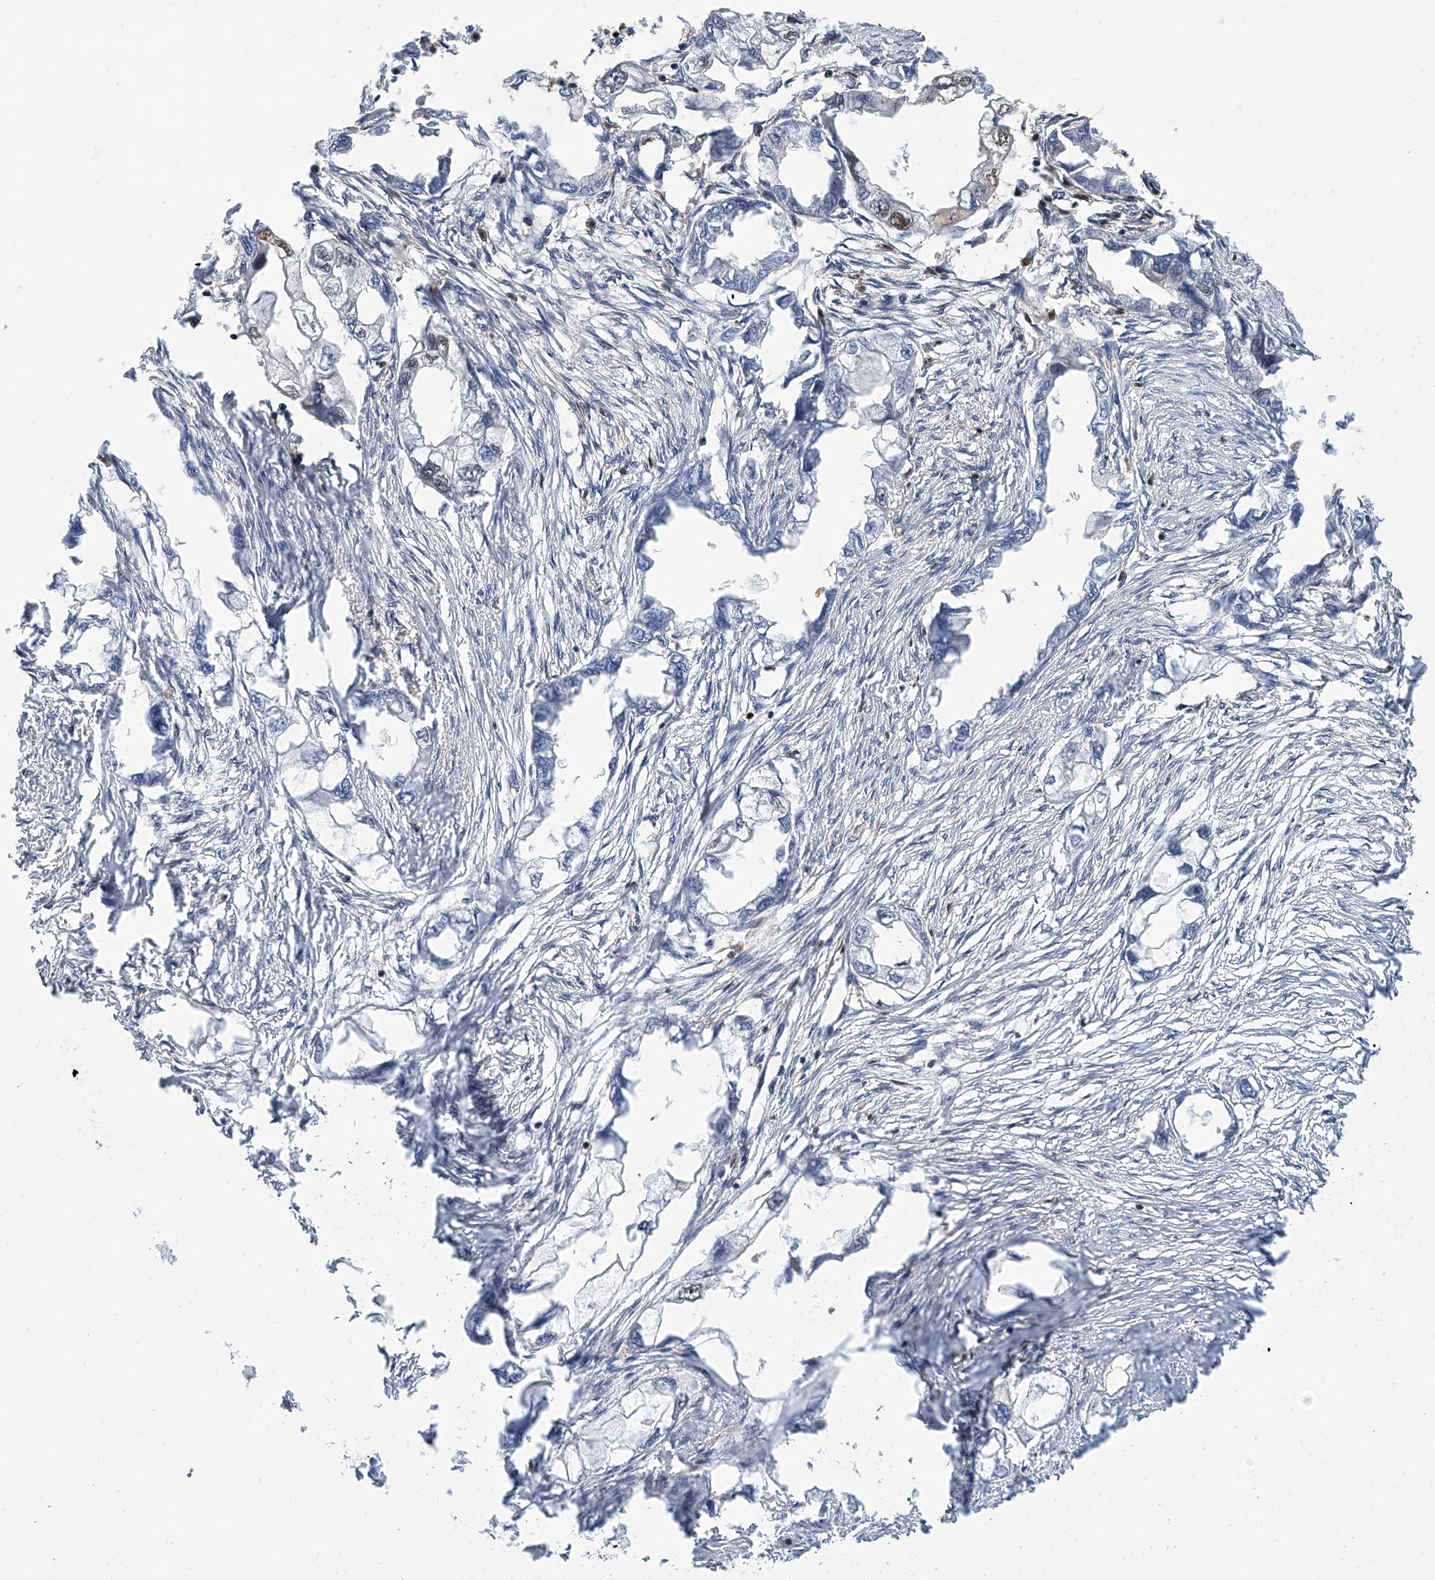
{"staining": {"intensity": "negative", "quantity": "none", "location": "none"}, "tissue": "endometrial cancer", "cell_type": "Tumor cells", "image_type": "cancer", "snomed": [{"axis": "morphology", "description": "Adenocarcinoma, NOS"}, {"axis": "morphology", "description": "Adenocarcinoma, metastatic, NOS"}, {"axis": "topography", "description": "Adipose tissue"}, {"axis": "topography", "description": "Endometrium"}], "caption": "Tumor cells show no significant positivity in endometrial adenocarcinoma. (DAB (3,3'-diaminobenzidine) immunohistochemistry (IHC) with hematoxylin counter stain).", "gene": "PSMB10", "patient": {"sex": "female", "age": 67}}